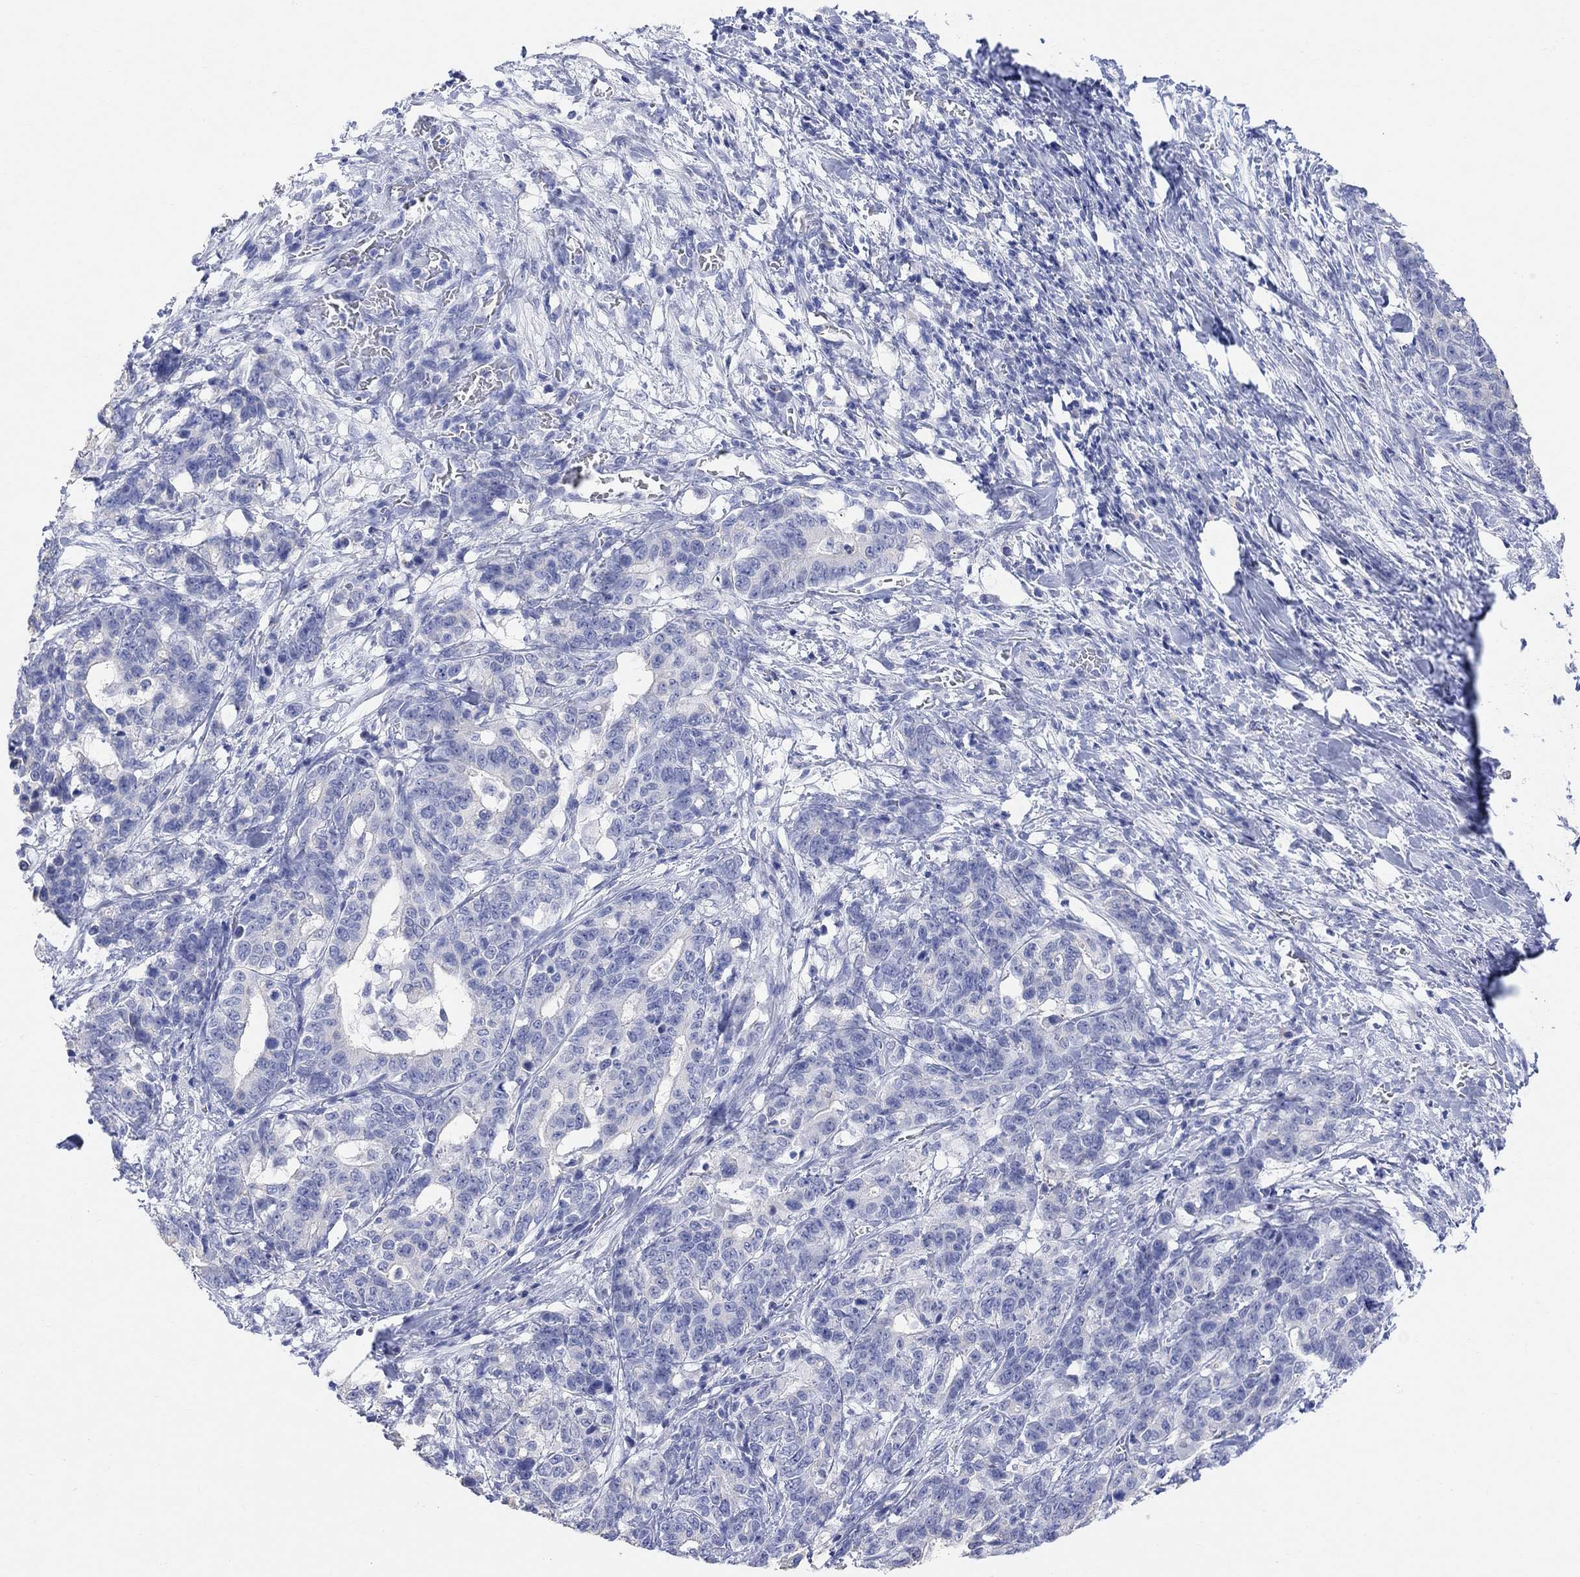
{"staining": {"intensity": "negative", "quantity": "none", "location": "none"}, "tissue": "stomach cancer", "cell_type": "Tumor cells", "image_type": "cancer", "snomed": [{"axis": "morphology", "description": "Normal tissue, NOS"}, {"axis": "morphology", "description": "Adenocarcinoma, NOS"}, {"axis": "topography", "description": "Stomach"}], "caption": "DAB (3,3'-diaminobenzidine) immunohistochemical staining of stomach adenocarcinoma exhibits no significant staining in tumor cells.", "gene": "TYR", "patient": {"sex": "female", "age": 64}}